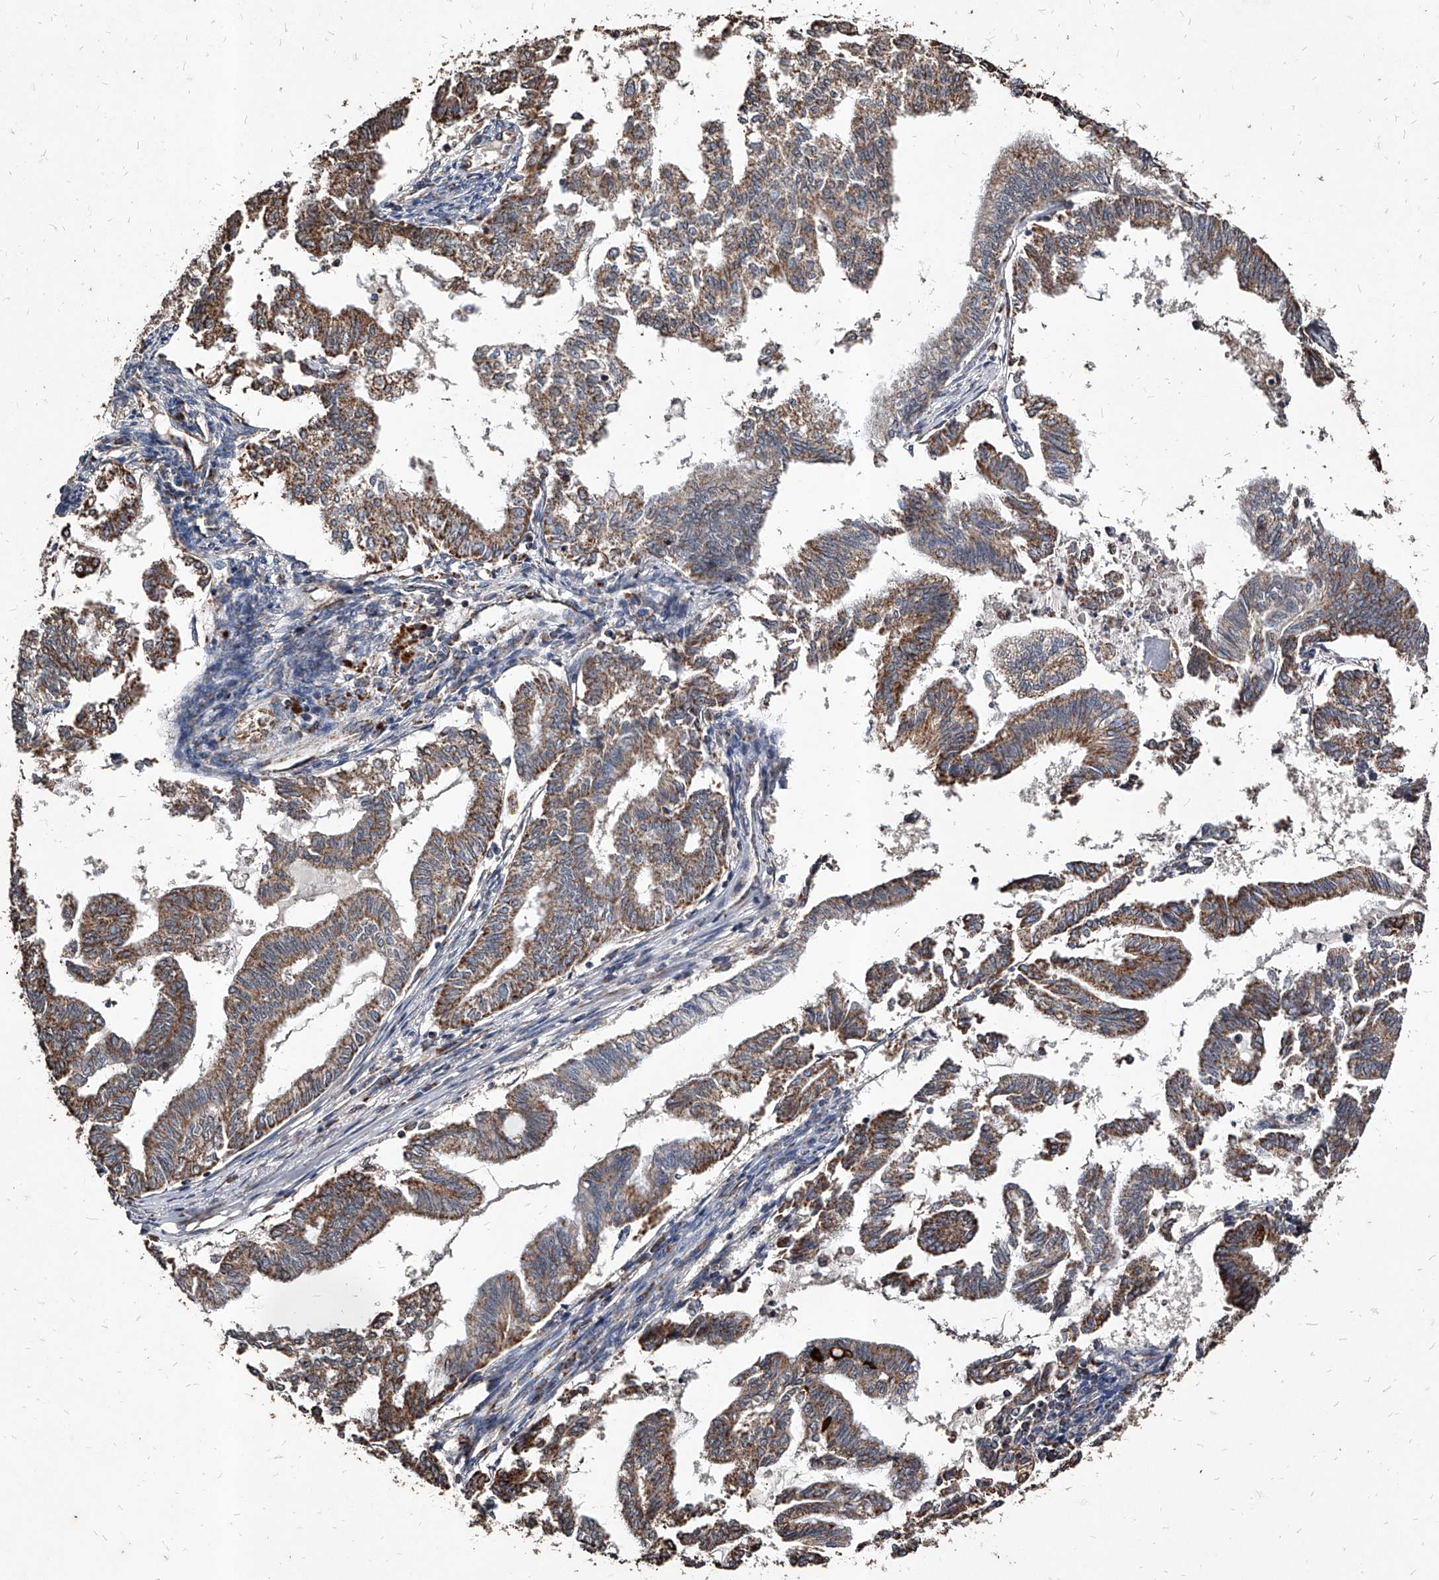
{"staining": {"intensity": "moderate", "quantity": ">75%", "location": "cytoplasmic/membranous"}, "tissue": "endometrial cancer", "cell_type": "Tumor cells", "image_type": "cancer", "snomed": [{"axis": "morphology", "description": "Adenocarcinoma, NOS"}, {"axis": "topography", "description": "Endometrium"}], "caption": "A high-resolution micrograph shows IHC staining of endometrial adenocarcinoma, which demonstrates moderate cytoplasmic/membranous expression in about >75% of tumor cells. (Brightfield microscopy of DAB IHC at high magnification).", "gene": "GPR183", "patient": {"sex": "female", "age": 79}}